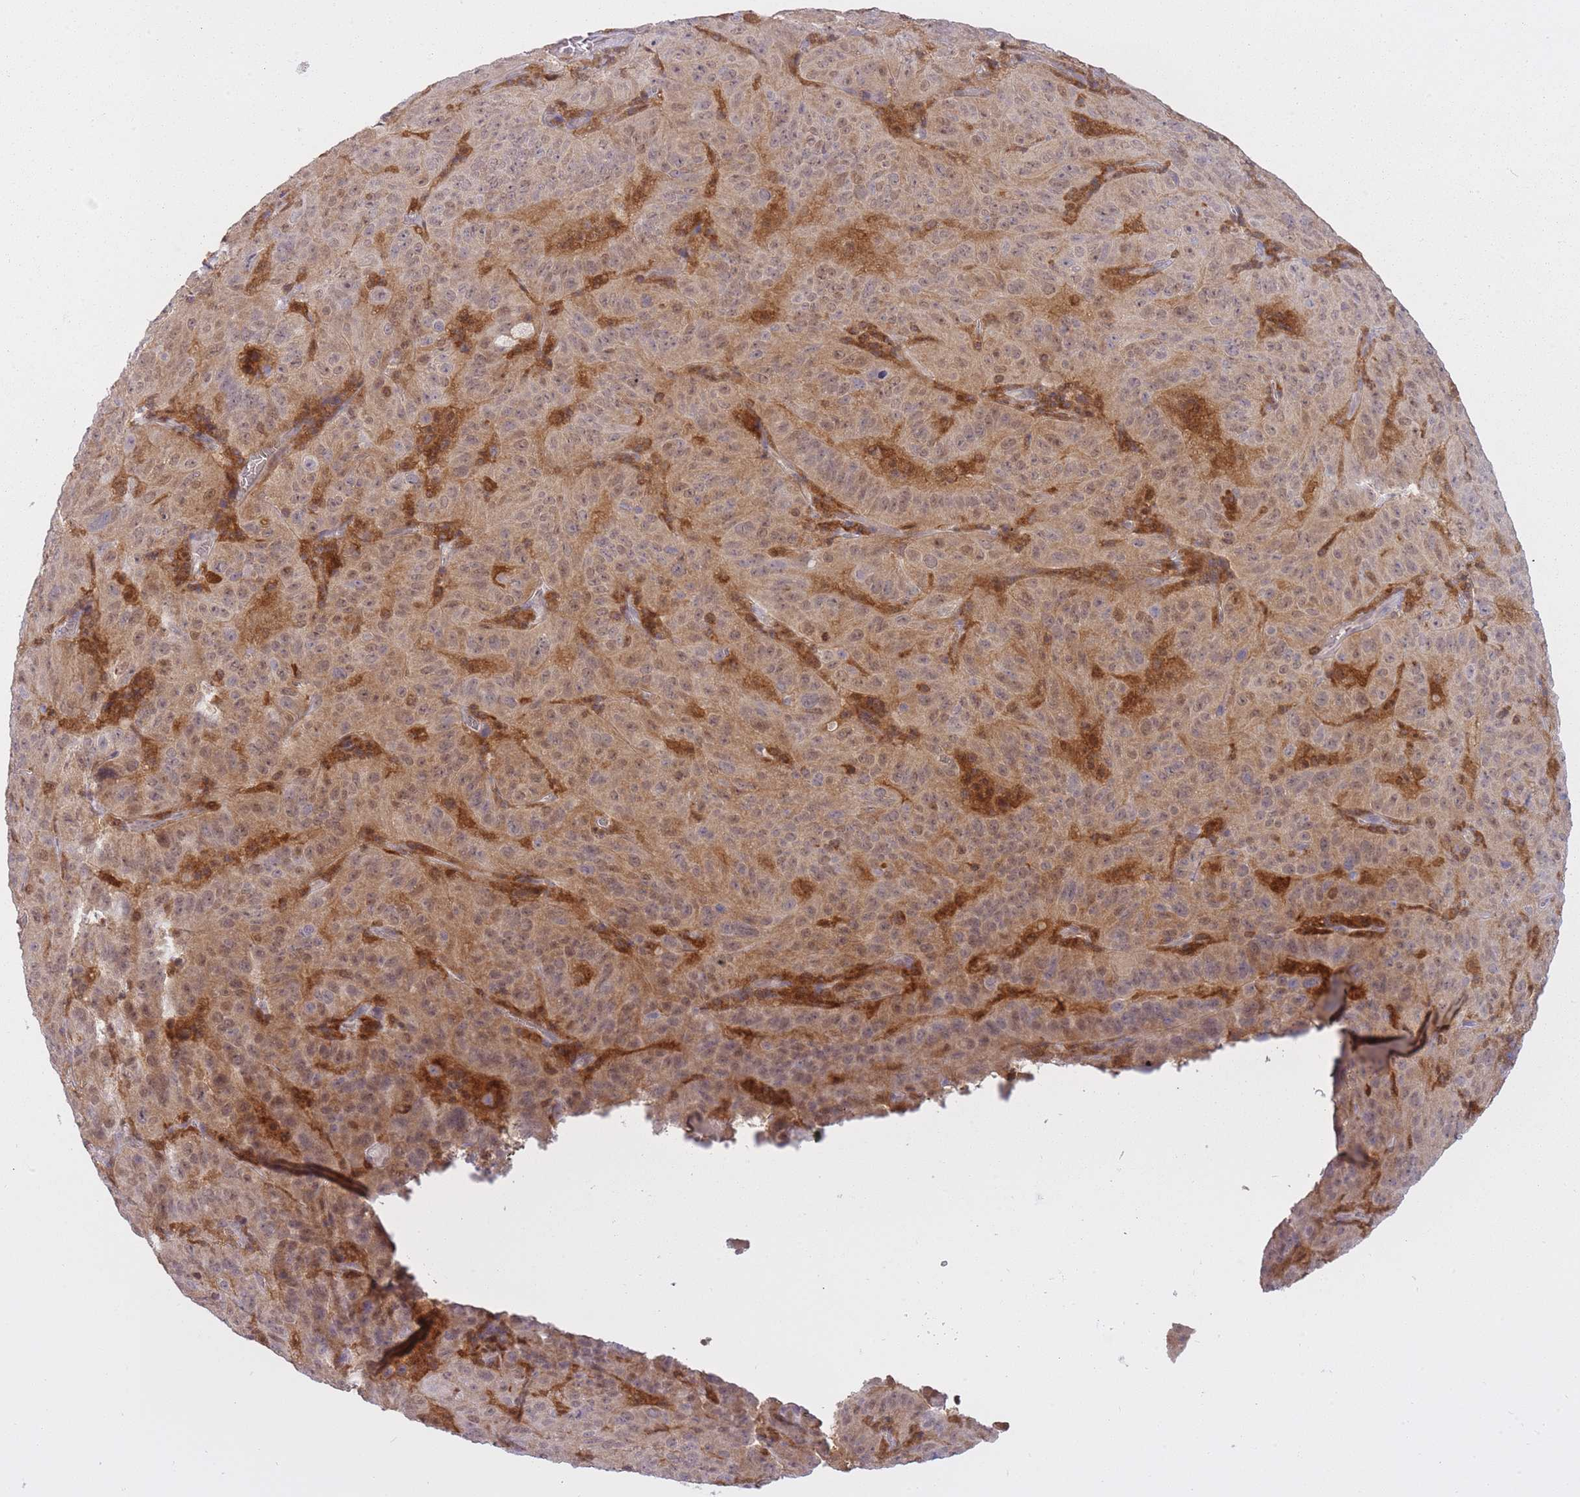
{"staining": {"intensity": "moderate", "quantity": ">75%", "location": "cytoplasmic/membranous,nuclear"}, "tissue": "pancreatic cancer", "cell_type": "Tumor cells", "image_type": "cancer", "snomed": [{"axis": "morphology", "description": "Adenocarcinoma, NOS"}, {"axis": "topography", "description": "Pancreas"}], "caption": "Pancreatic adenocarcinoma stained for a protein shows moderate cytoplasmic/membranous and nuclear positivity in tumor cells.", "gene": "CXorf38", "patient": {"sex": "male", "age": 63}}